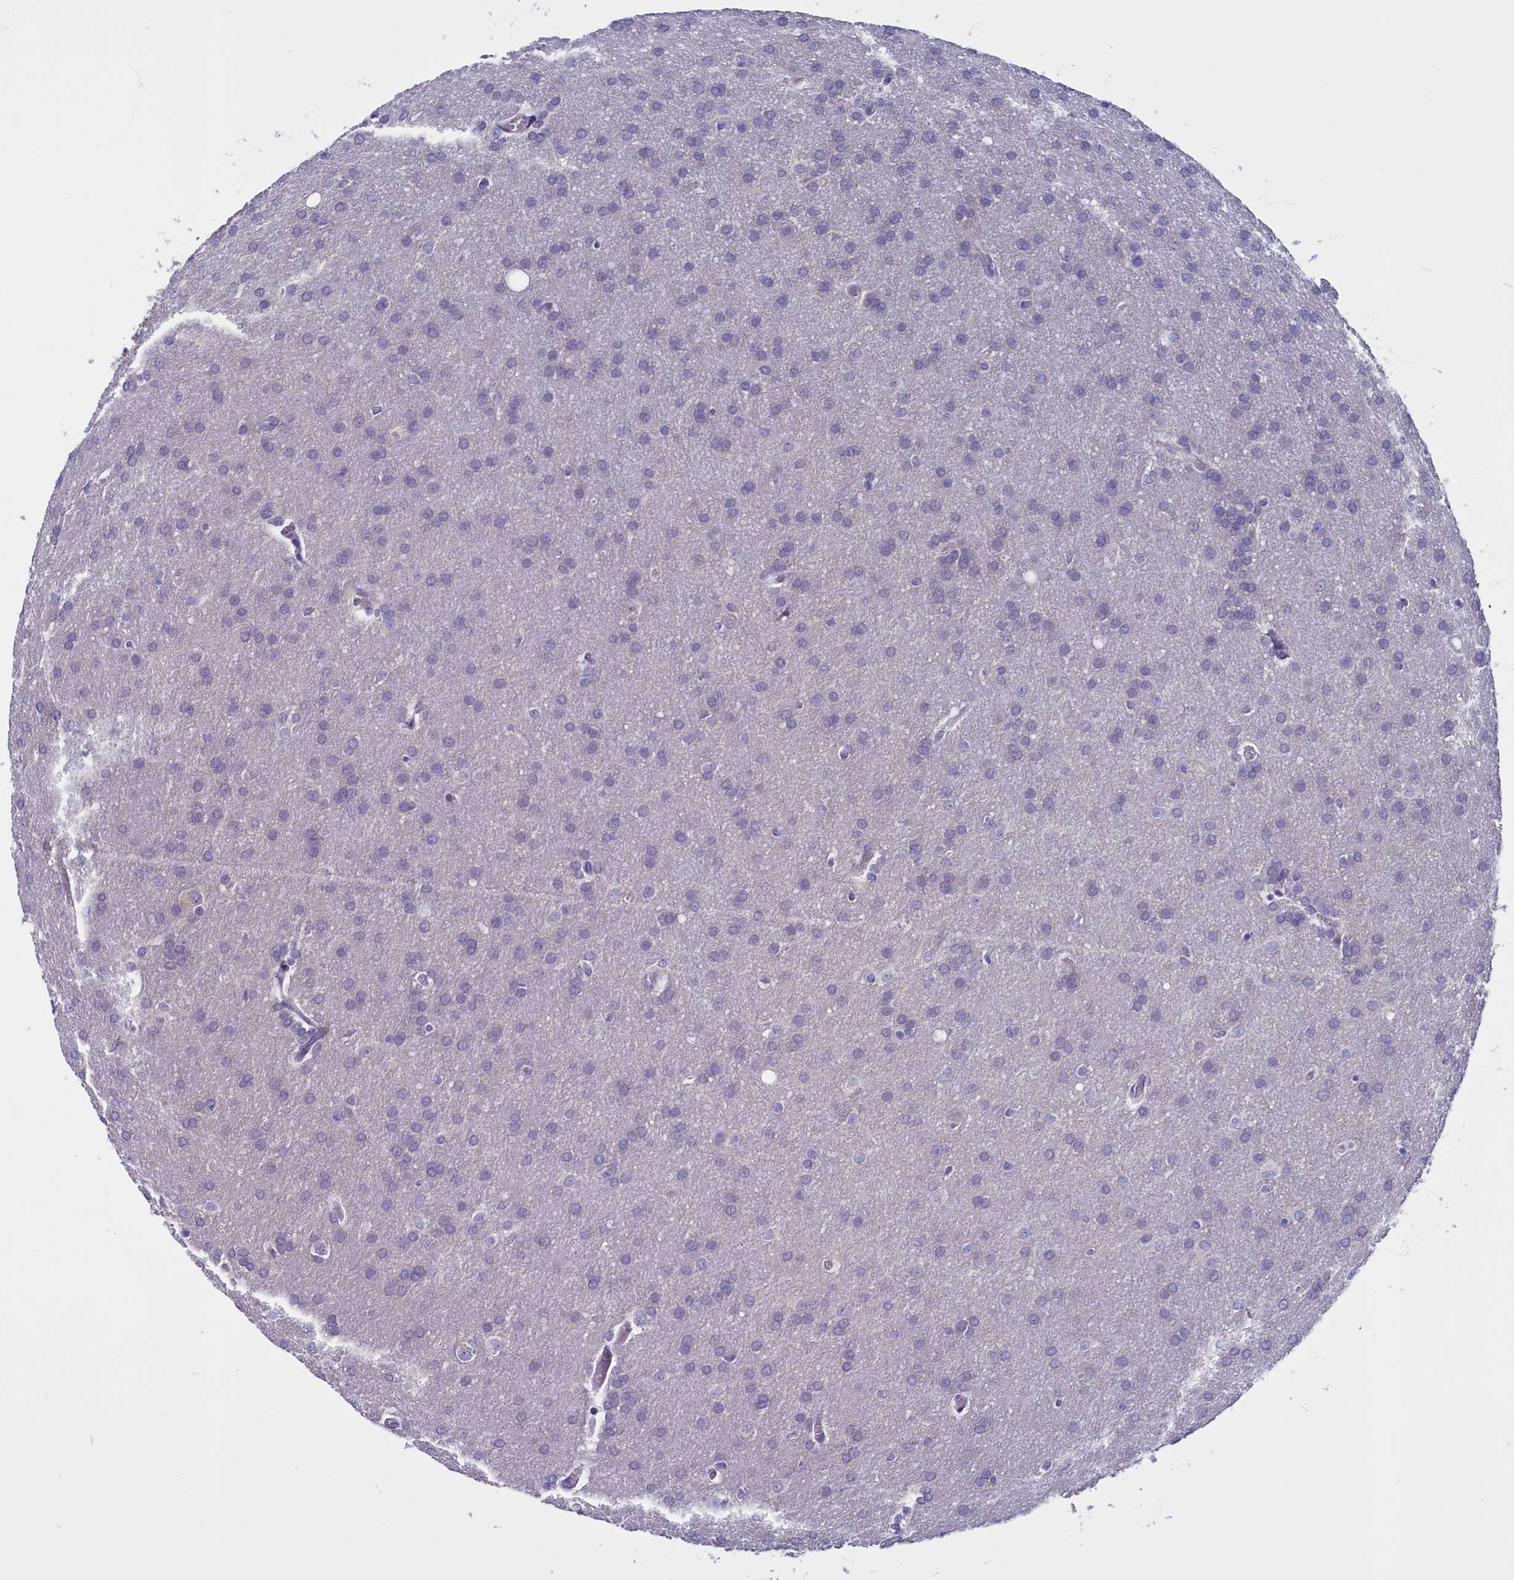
{"staining": {"intensity": "negative", "quantity": "none", "location": "none"}, "tissue": "glioma", "cell_type": "Tumor cells", "image_type": "cancer", "snomed": [{"axis": "morphology", "description": "Glioma, malignant, Low grade"}, {"axis": "topography", "description": "Brain"}], "caption": "There is no significant expression in tumor cells of glioma. (DAB (3,3'-diaminobenzidine) immunohistochemistry (IHC) visualized using brightfield microscopy, high magnification).", "gene": "CCBE1", "patient": {"sex": "female", "age": 32}}